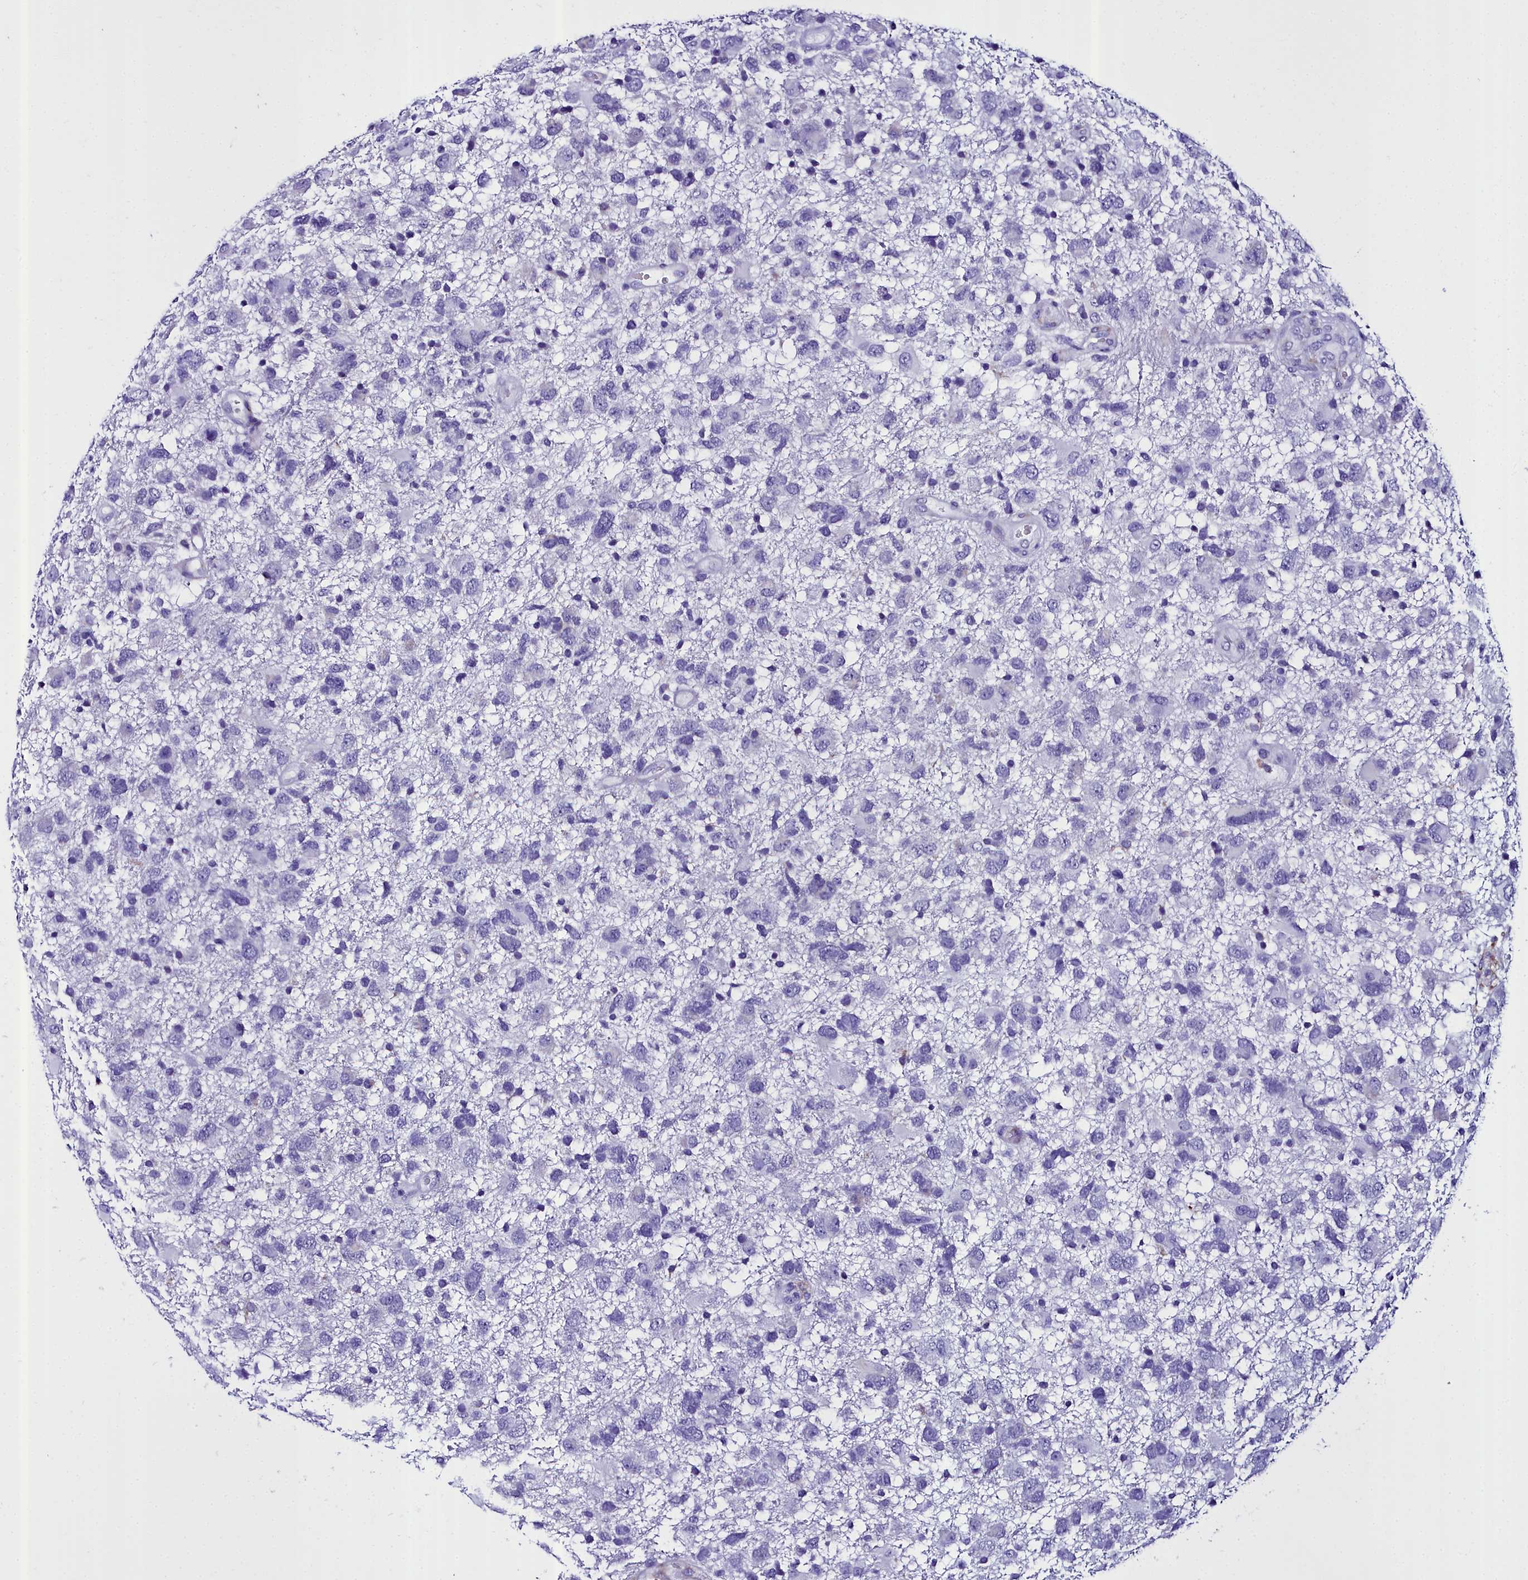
{"staining": {"intensity": "negative", "quantity": "none", "location": "none"}, "tissue": "glioma", "cell_type": "Tumor cells", "image_type": "cancer", "snomed": [{"axis": "morphology", "description": "Glioma, malignant, High grade"}, {"axis": "topography", "description": "Brain"}], "caption": "Tumor cells show no significant protein staining in glioma.", "gene": "TXNDC5", "patient": {"sex": "male", "age": 61}}